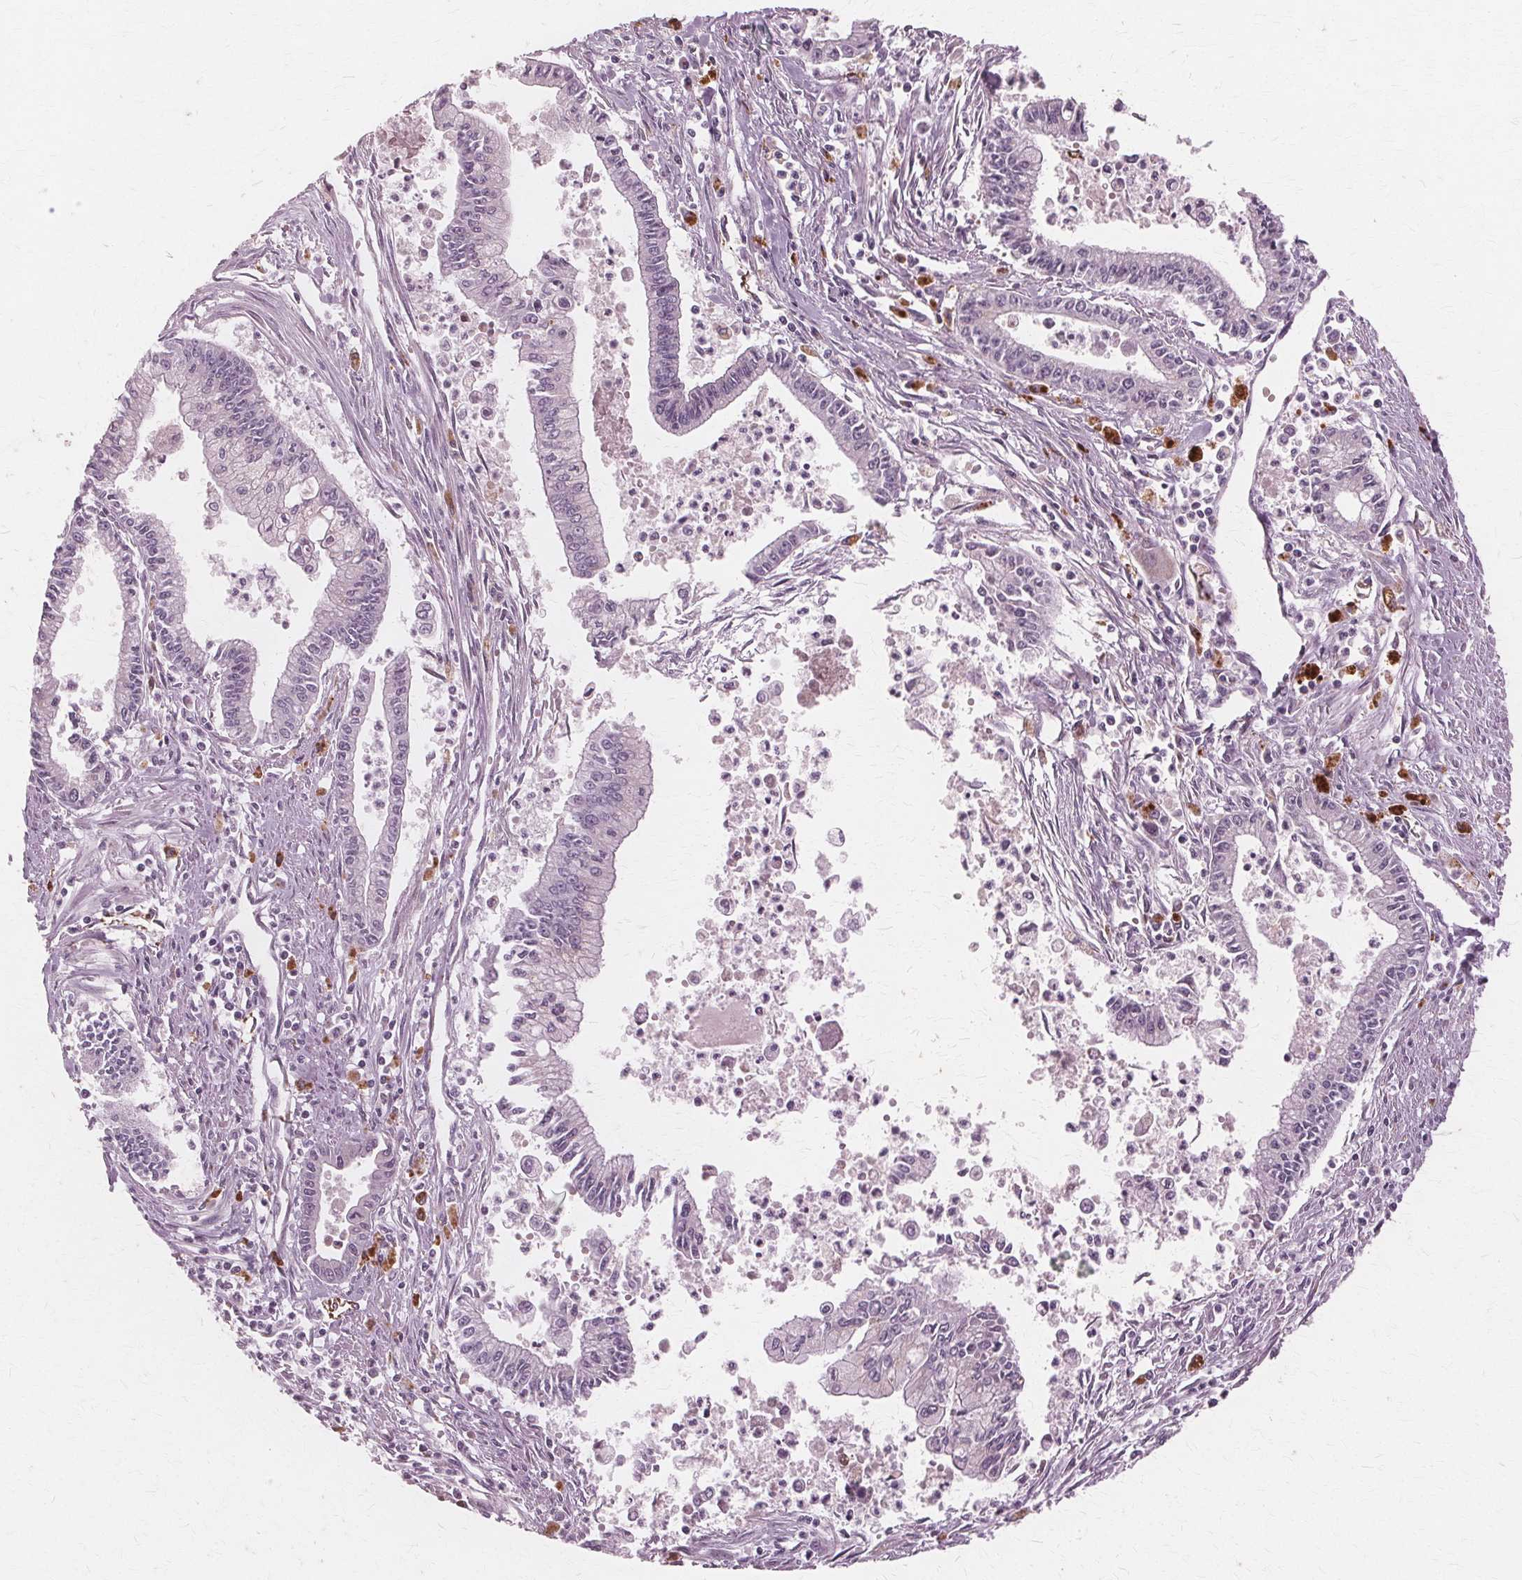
{"staining": {"intensity": "negative", "quantity": "none", "location": "none"}, "tissue": "pancreatic cancer", "cell_type": "Tumor cells", "image_type": "cancer", "snomed": [{"axis": "morphology", "description": "Adenocarcinoma, NOS"}, {"axis": "topography", "description": "Pancreas"}], "caption": "Immunohistochemical staining of pancreatic cancer demonstrates no significant positivity in tumor cells.", "gene": "DNASE2", "patient": {"sex": "female", "age": 65}}